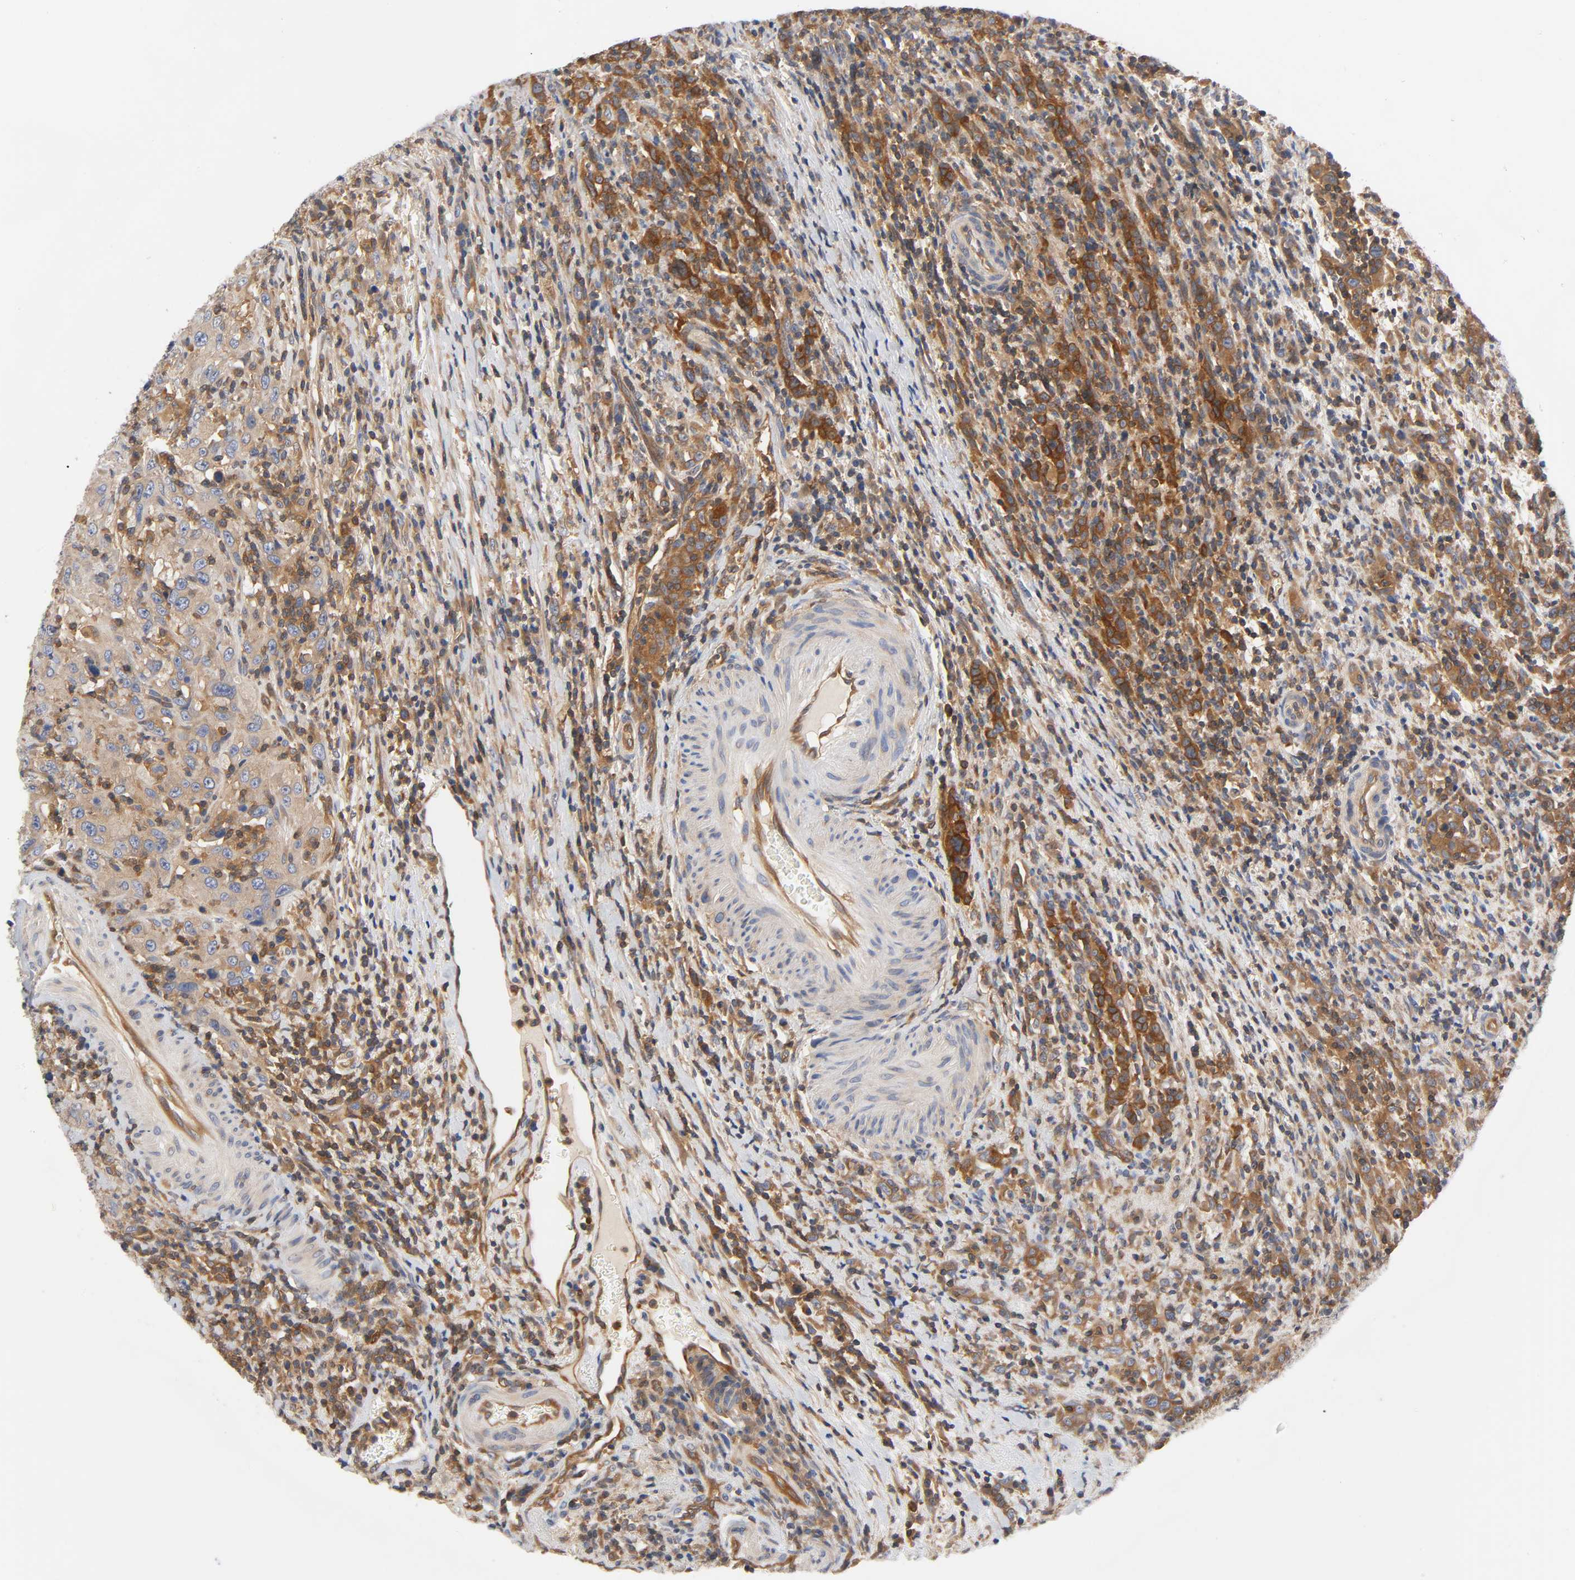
{"staining": {"intensity": "strong", "quantity": ">75%", "location": "cytoplasmic/membranous"}, "tissue": "urothelial cancer", "cell_type": "Tumor cells", "image_type": "cancer", "snomed": [{"axis": "morphology", "description": "Urothelial carcinoma, High grade"}, {"axis": "topography", "description": "Urinary bladder"}], "caption": "This histopathology image demonstrates immunohistochemistry (IHC) staining of urothelial cancer, with high strong cytoplasmic/membranous staining in about >75% of tumor cells.", "gene": "PRKAB1", "patient": {"sex": "male", "age": 61}}